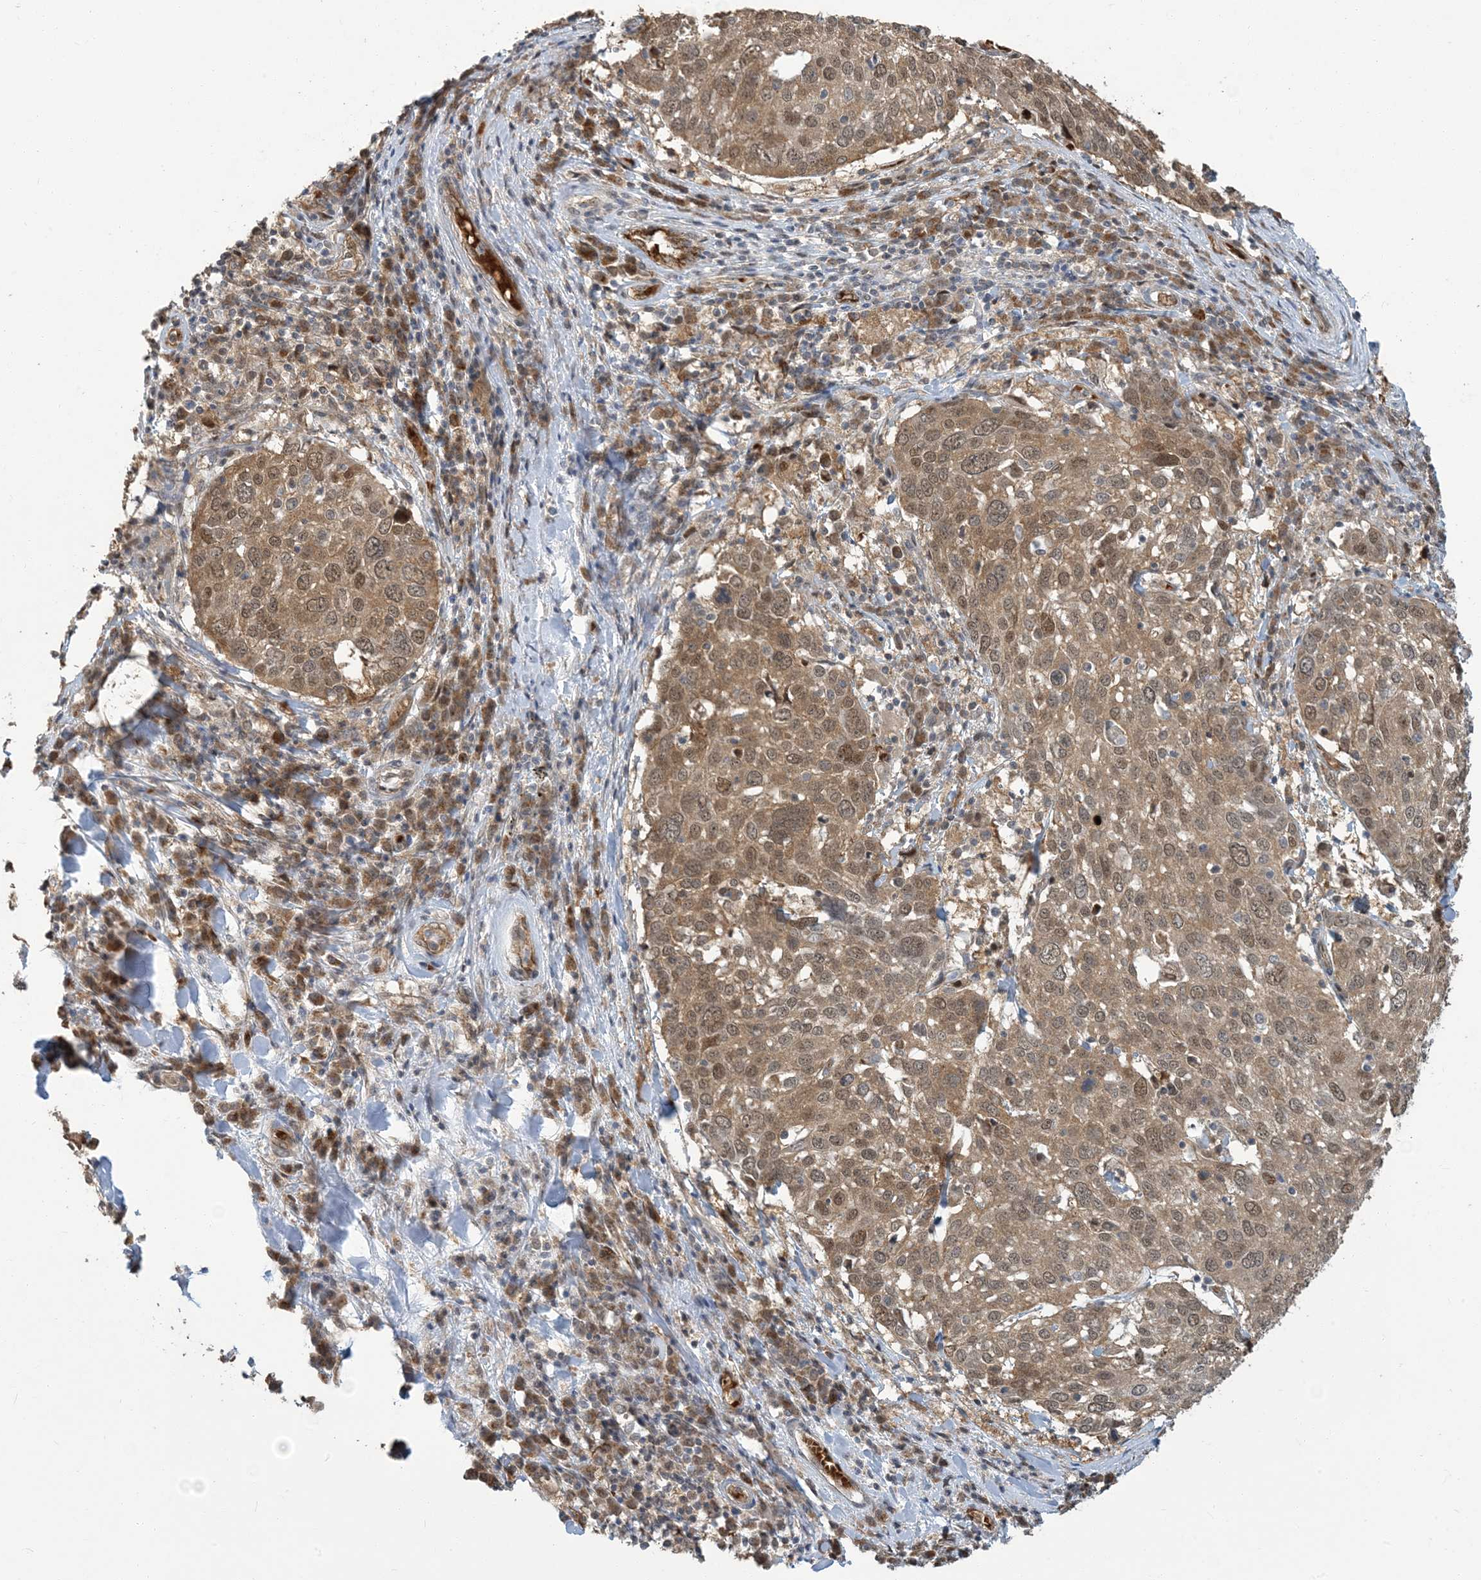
{"staining": {"intensity": "moderate", "quantity": ">75%", "location": "cytoplasmic/membranous,nuclear"}, "tissue": "lung cancer", "cell_type": "Tumor cells", "image_type": "cancer", "snomed": [{"axis": "morphology", "description": "Squamous cell carcinoma, NOS"}, {"axis": "topography", "description": "Lung"}], "caption": "Lung squamous cell carcinoma stained for a protein (brown) shows moderate cytoplasmic/membranous and nuclear positive expression in about >75% of tumor cells.", "gene": "ERI2", "patient": {"sex": "male", "age": 65}}